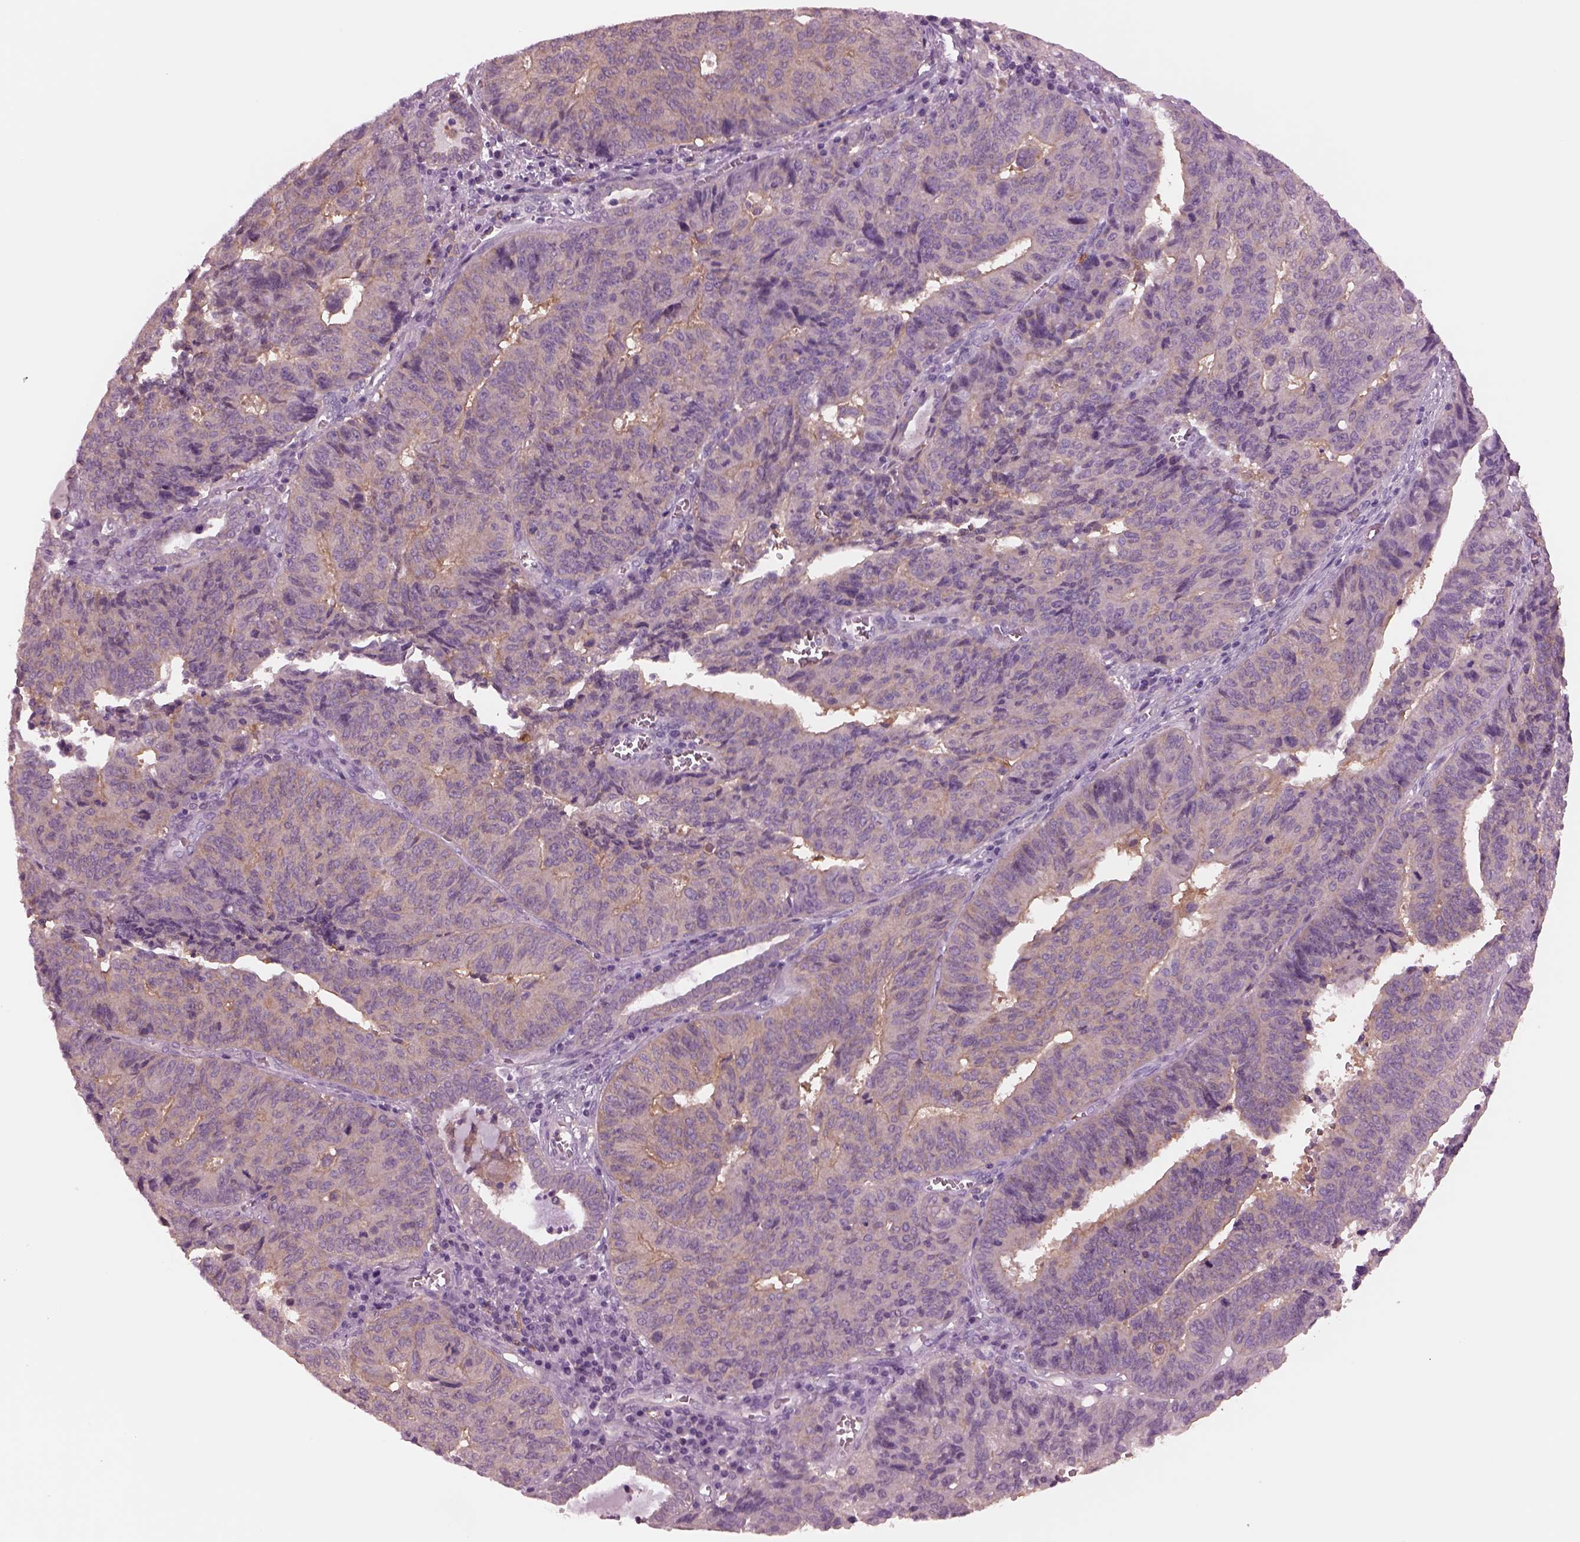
{"staining": {"intensity": "weak", "quantity": "<25%", "location": "cytoplasmic/membranous"}, "tissue": "endometrial cancer", "cell_type": "Tumor cells", "image_type": "cancer", "snomed": [{"axis": "morphology", "description": "Adenocarcinoma, NOS"}, {"axis": "topography", "description": "Endometrium"}], "caption": "The immunohistochemistry histopathology image has no significant positivity in tumor cells of endometrial cancer (adenocarcinoma) tissue.", "gene": "SHTN1", "patient": {"sex": "female", "age": 65}}